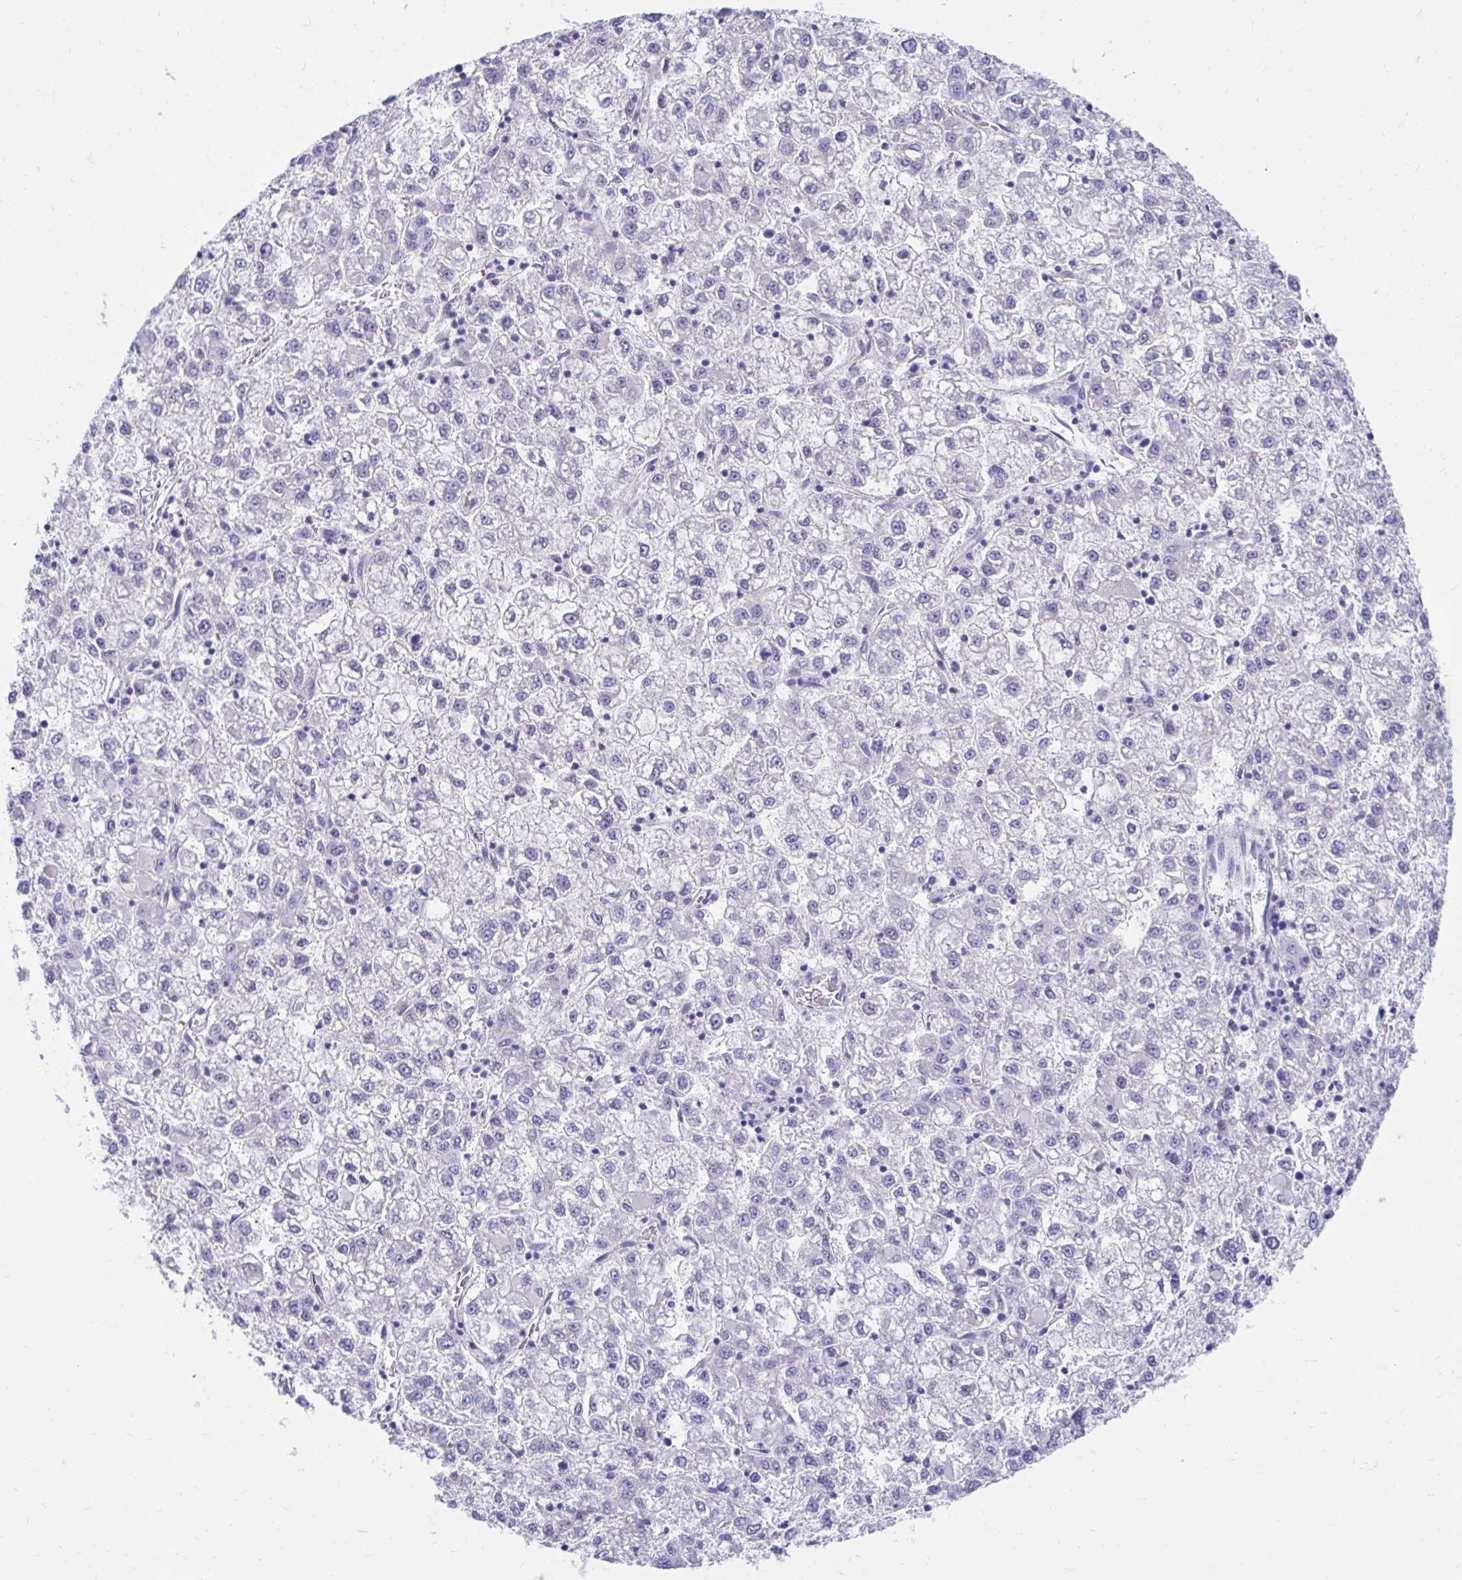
{"staining": {"intensity": "negative", "quantity": "none", "location": "none"}, "tissue": "liver cancer", "cell_type": "Tumor cells", "image_type": "cancer", "snomed": [{"axis": "morphology", "description": "Carcinoma, Hepatocellular, NOS"}, {"axis": "topography", "description": "Liver"}], "caption": "Photomicrograph shows no significant protein staining in tumor cells of liver cancer.", "gene": "SMIM9", "patient": {"sex": "male", "age": 40}}